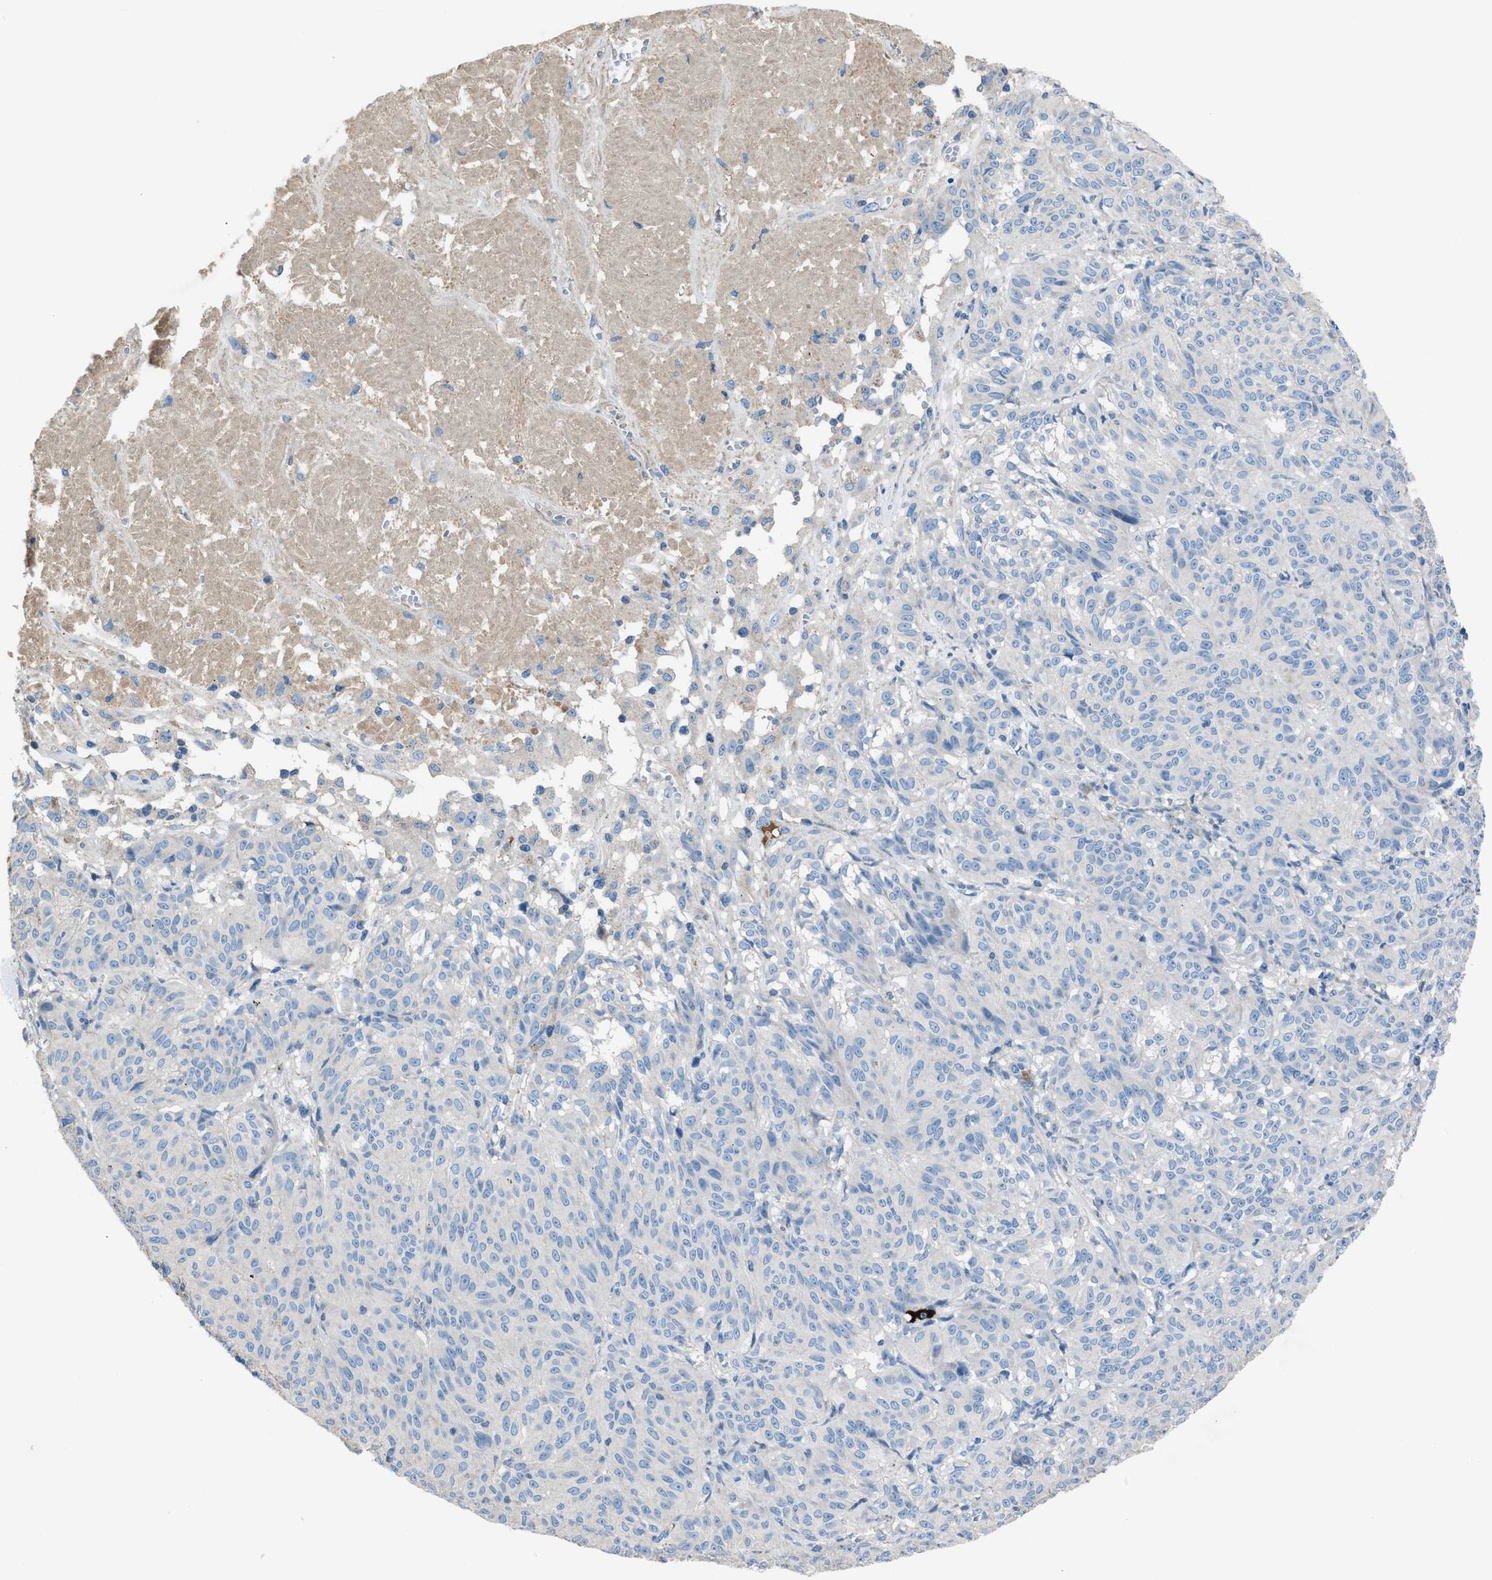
{"staining": {"intensity": "negative", "quantity": "none", "location": "none"}, "tissue": "melanoma", "cell_type": "Tumor cells", "image_type": "cancer", "snomed": [{"axis": "morphology", "description": "Malignant melanoma, NOS"}, {"axis": "topography", "description": "Skin"}], "caption": "A high-resolution histopathology image shows immunohistochemistry (IHC) staining of melanoma, which exhibits no significant expression in tumor cells. The staining was performed using DAB (3,3'-diaminobenzidine) to visualize the protein expression in brown, while the nuclei were stained in blue with hematoxylin (Magnification: 20x).", "gene": "SGCZ", "patient": {"sex": "female", "age": 72}}